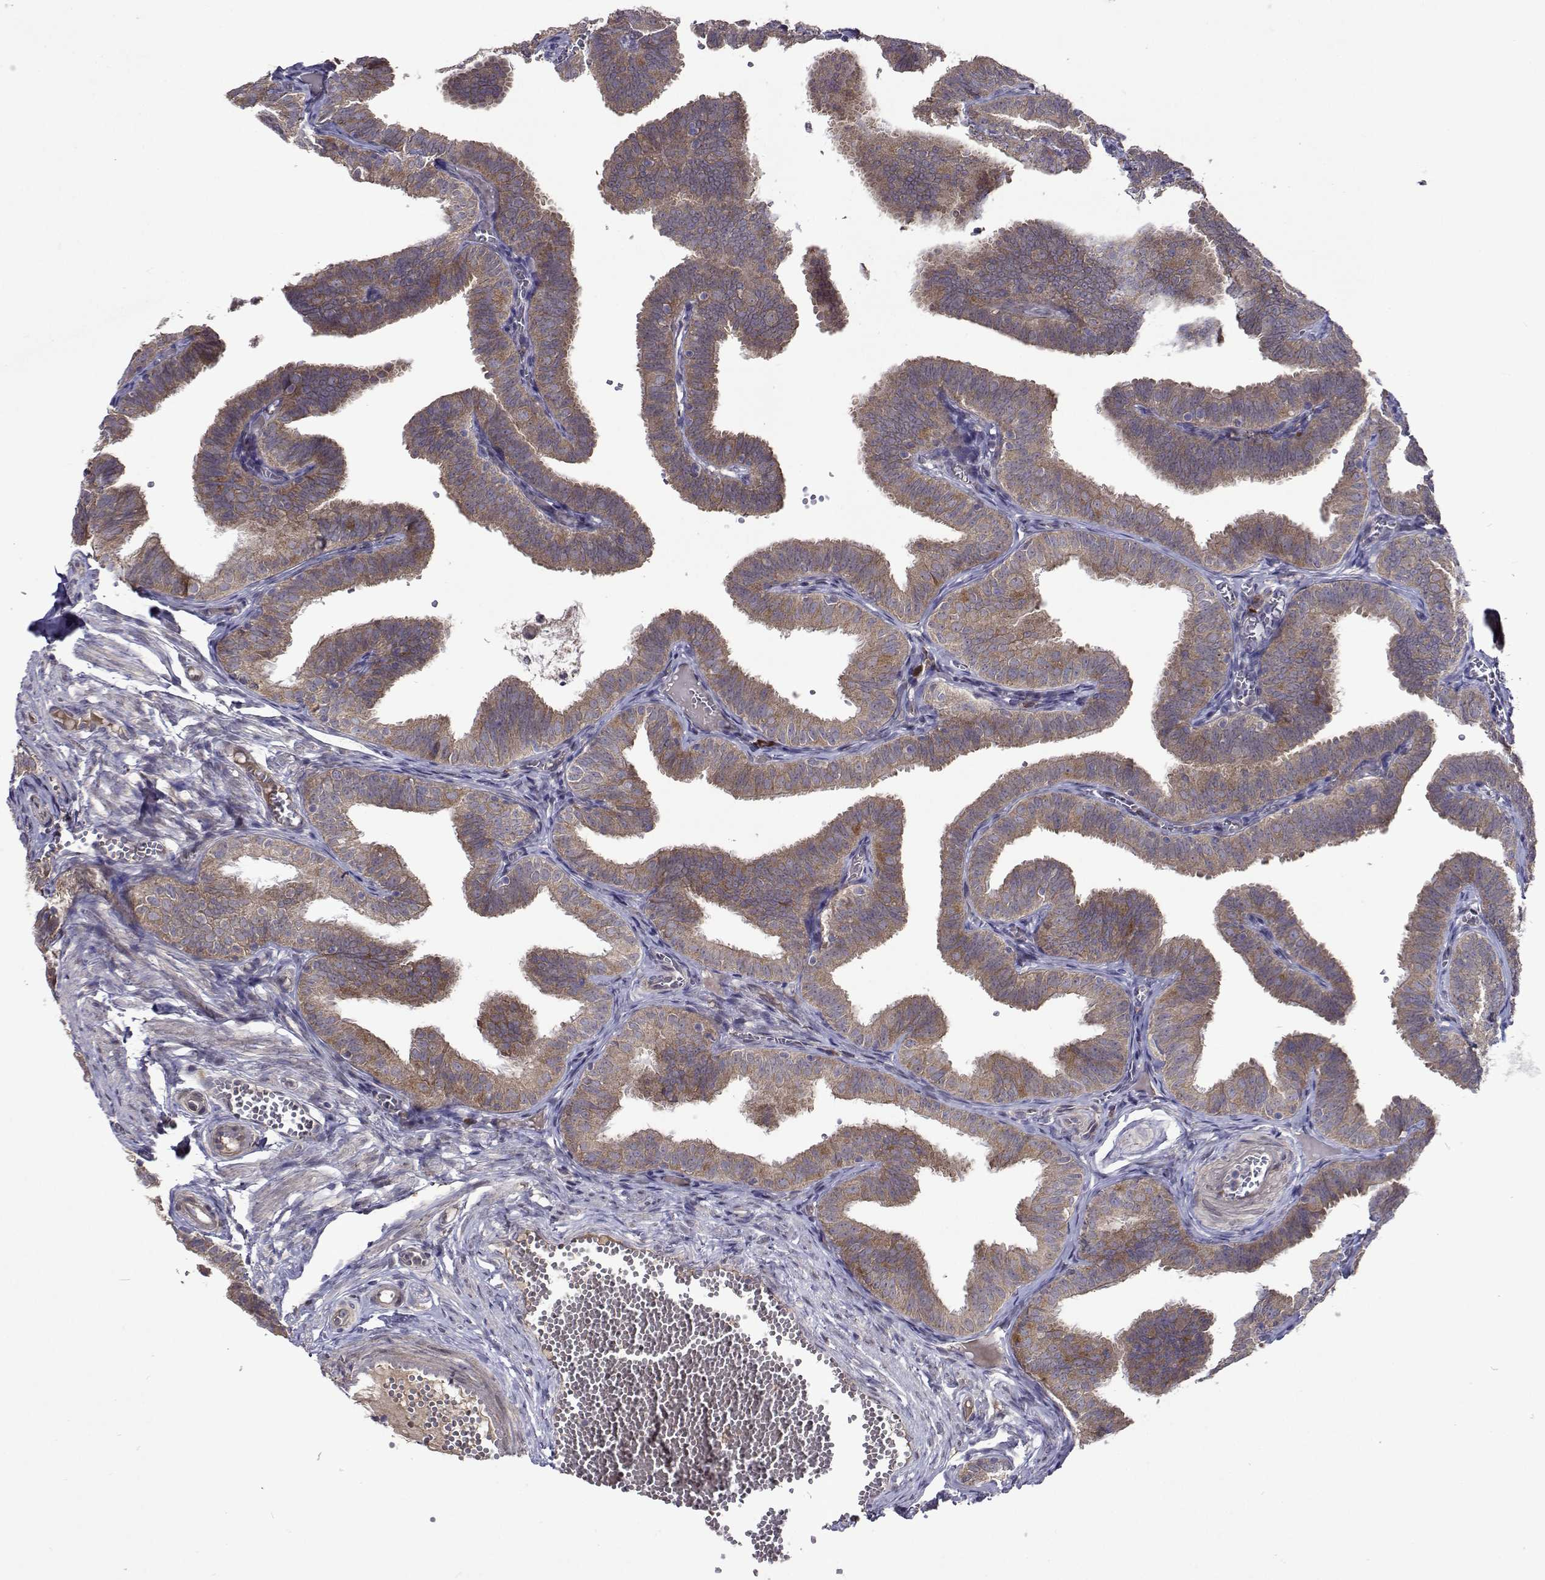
{"staining": {"intensity": "weak", "quantity": ">75%", "location": "cytoplasmic/membranous"}, "tissue": "fallopian tube", "cell_type": "Glandular cells", "image_type": "normal", "snomed": [{"axis": "morphology", "description": "Normal tissue, NOS"}, {"axis": "topography", "description": "Fallopian tube"}], "caption": "Approximately >75% of glandular cells in benign human fallopian tube show weak cytoplasmic/membranous protein positivity as visualized by brown immunohistochemical staining.", "gene": "TARBP2", "patient": {"sex": "female", "age": 25}}